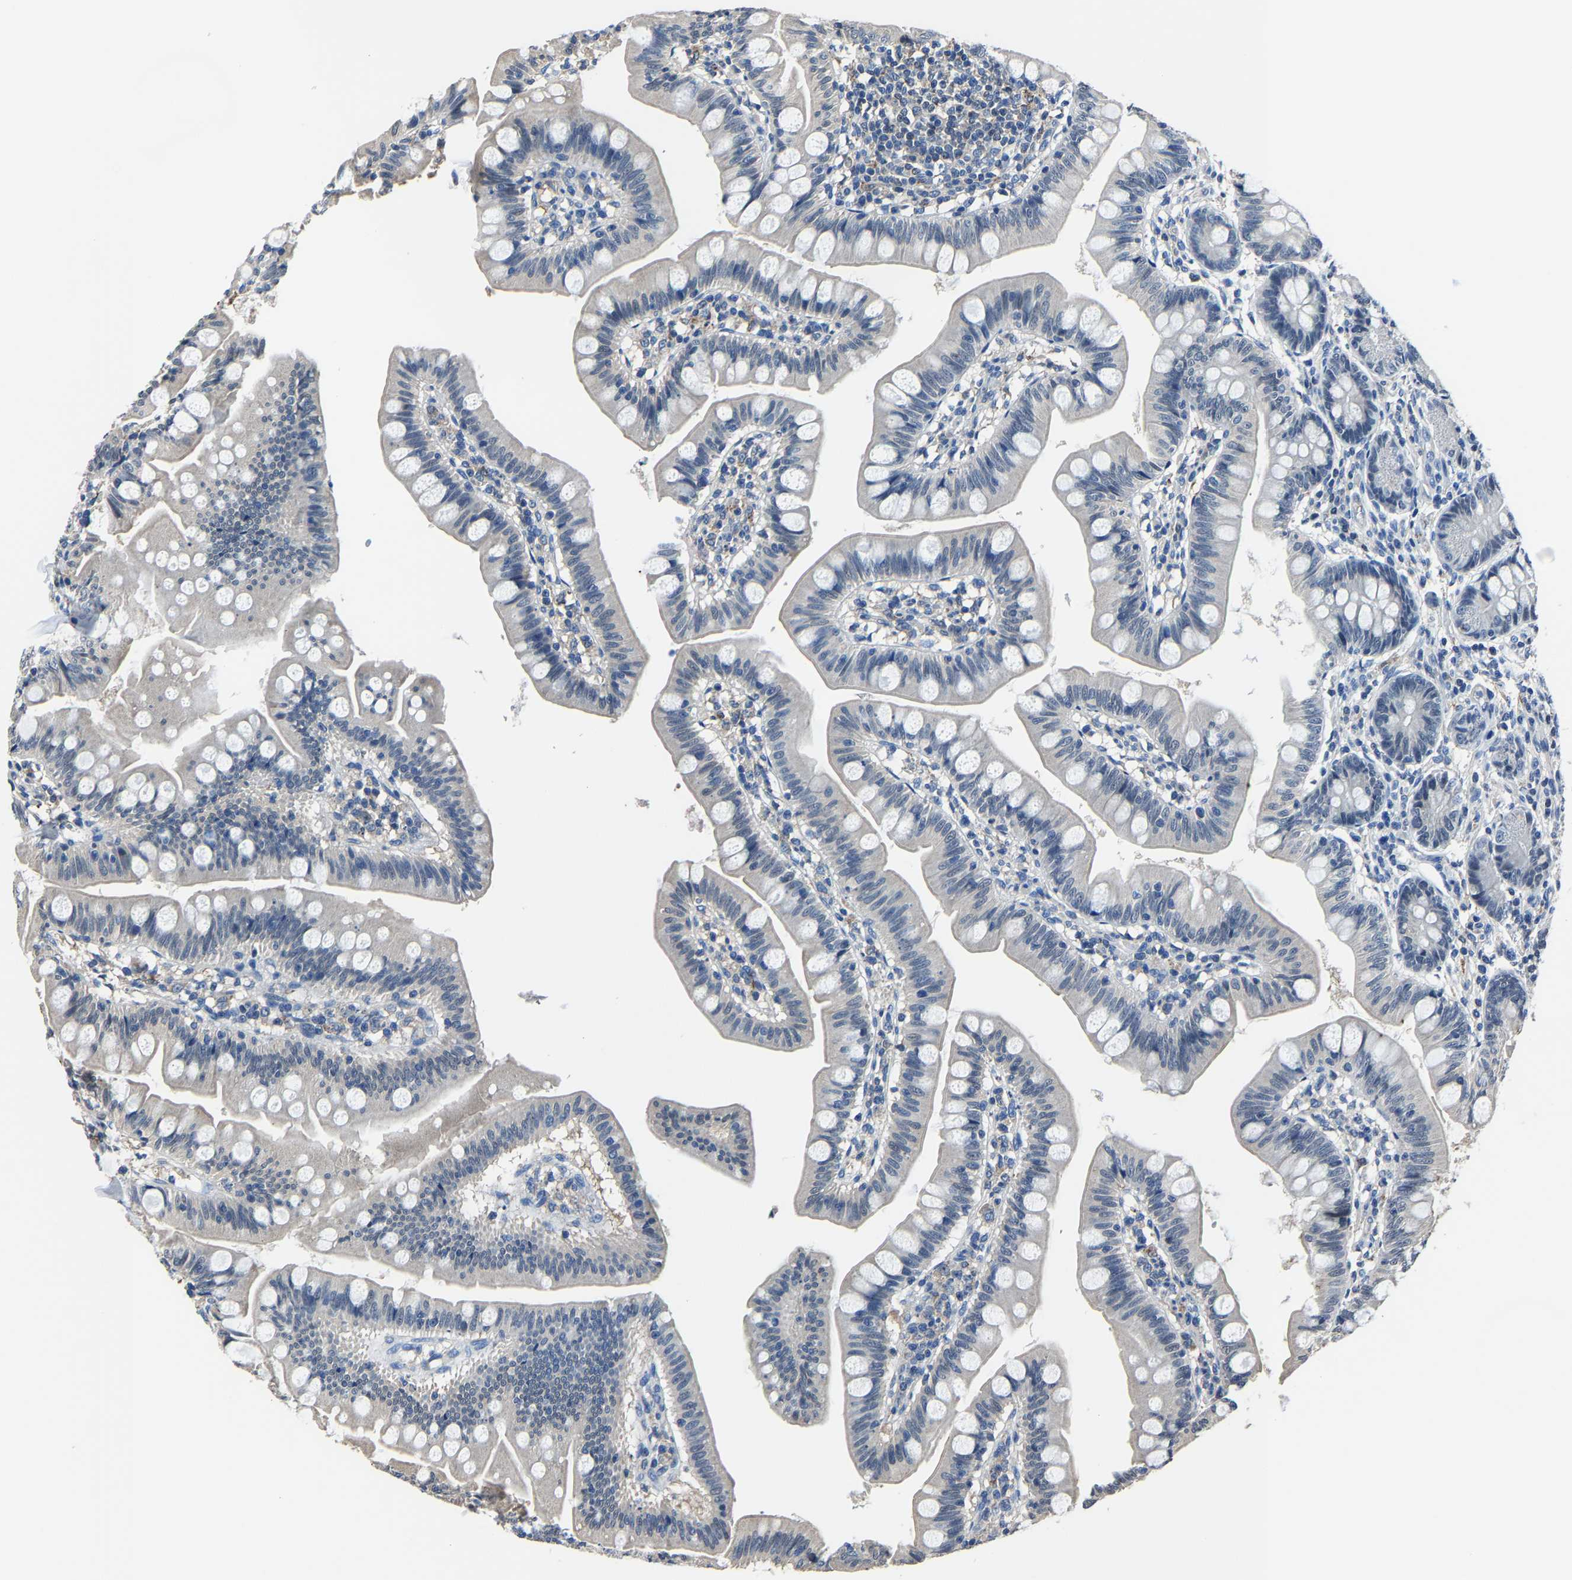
{"staining": {"intensity": "negative", "quantity": "none", "location": "none"}, "tissue": "small intestine", "cell_type": "Glandular cells", "image_type": "normal", "snomed": [{"axis": "morphology", "description": "Normal tissue, NOS"}, {"axis": "topography", "description": "Small intestine"}], "caption": "Small intestine was stained to show a protein in brown. There is no significant expression in glandular cells. Brightfield microscopy of immunohistochemistry (IHC) stained with DAB (brown) and hematoxylin (blue), captured at high magnification.", "gene": "STRBP", "patient": {"sex": "male", "age": 7}}